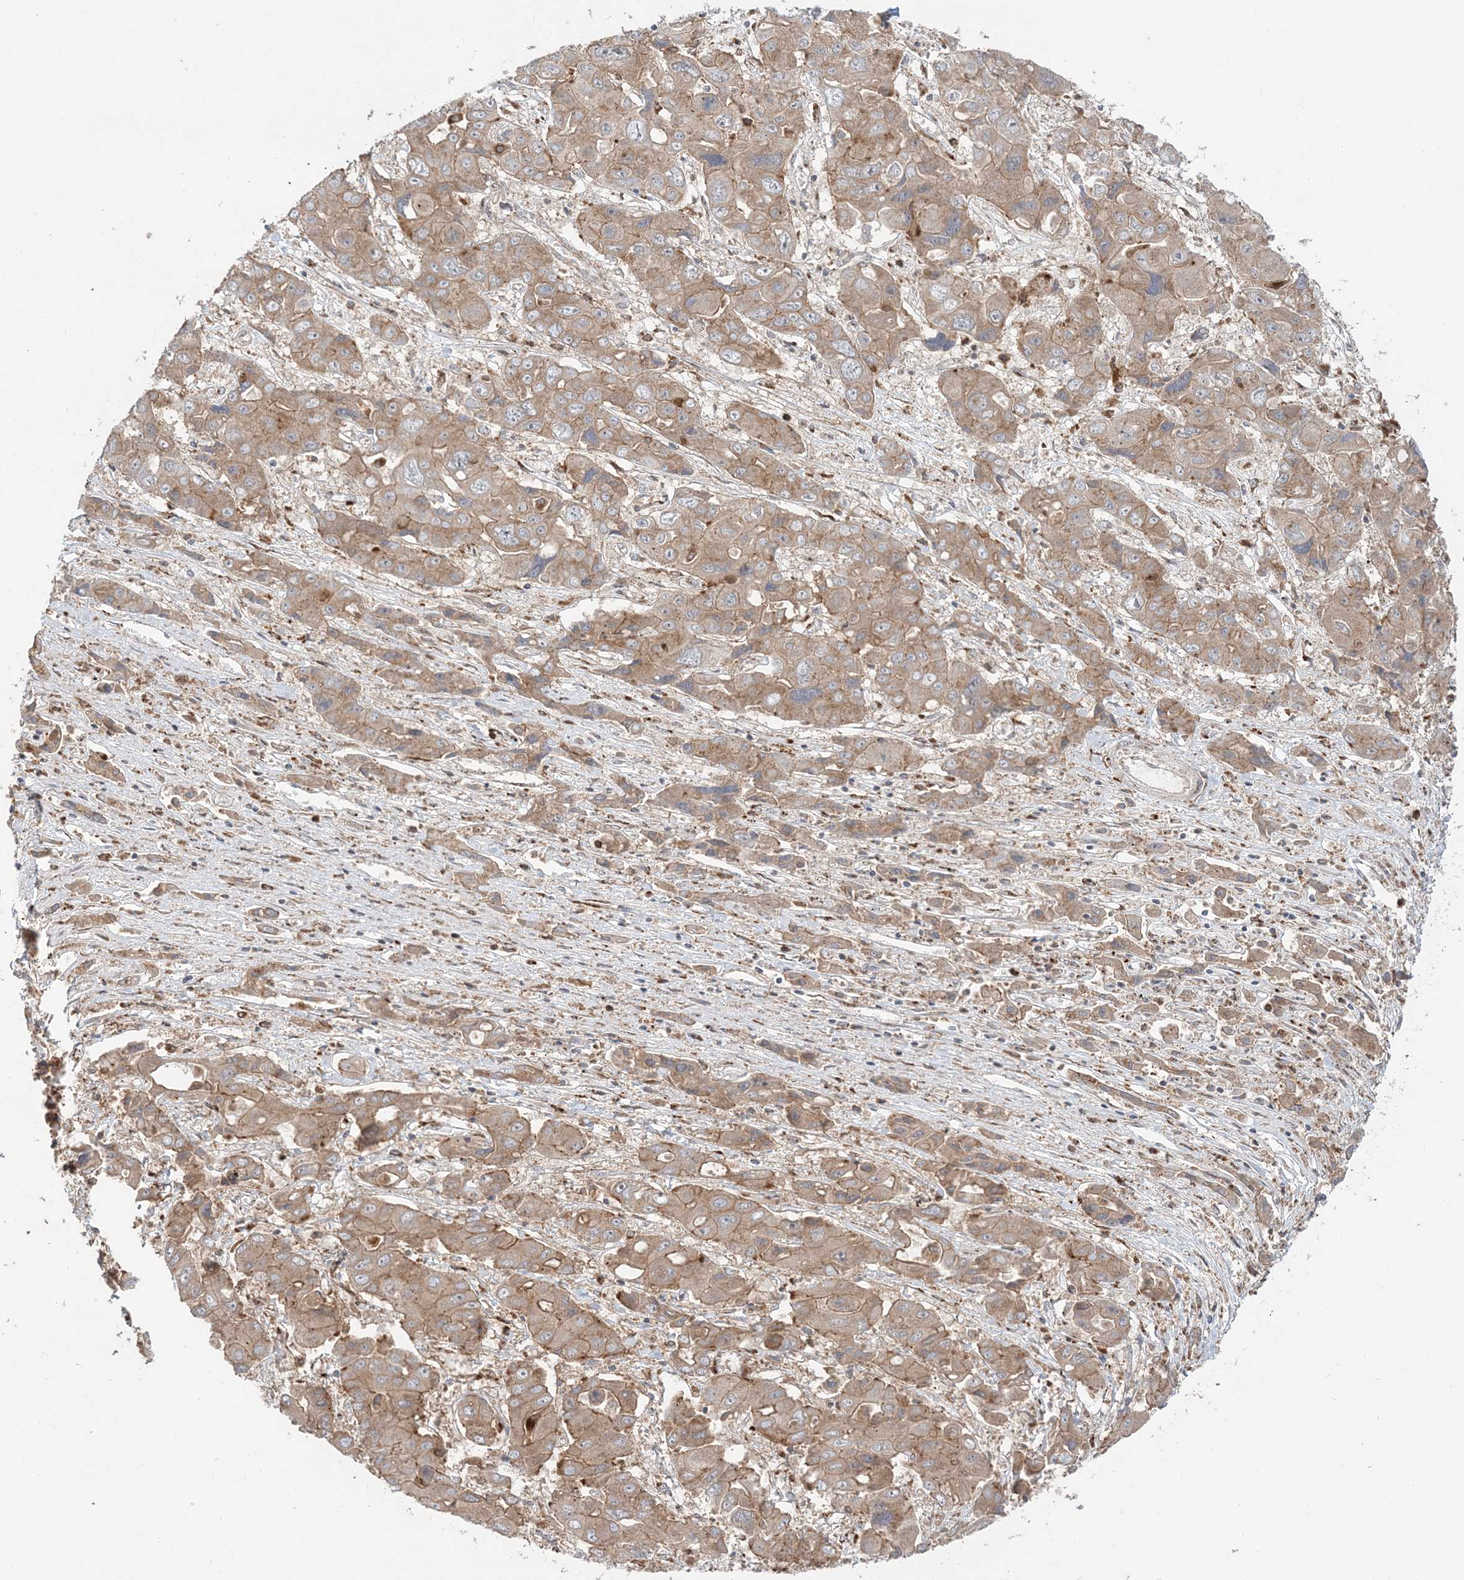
{"staining": {"intensity": "moderate", "quantity": ">75%", "location": "cytoplasmic/membranous"}, "tissue": "liver cancer", "cell_type": "Tumor cells", "image_type": "cancer", "snomed": [{"axis": "morphology", "description": "Cholangiocarcinoma"}, {"axis": "topography", "description": "Liver"}], "caption": "Tumor cells display moderate cytoplasmic/membranous staining in approximately >75% of cells in liver cancer (cholangiocarcinoma).", "gene": "ABCC3", "patient": {"sex": "male", "age": 67}}